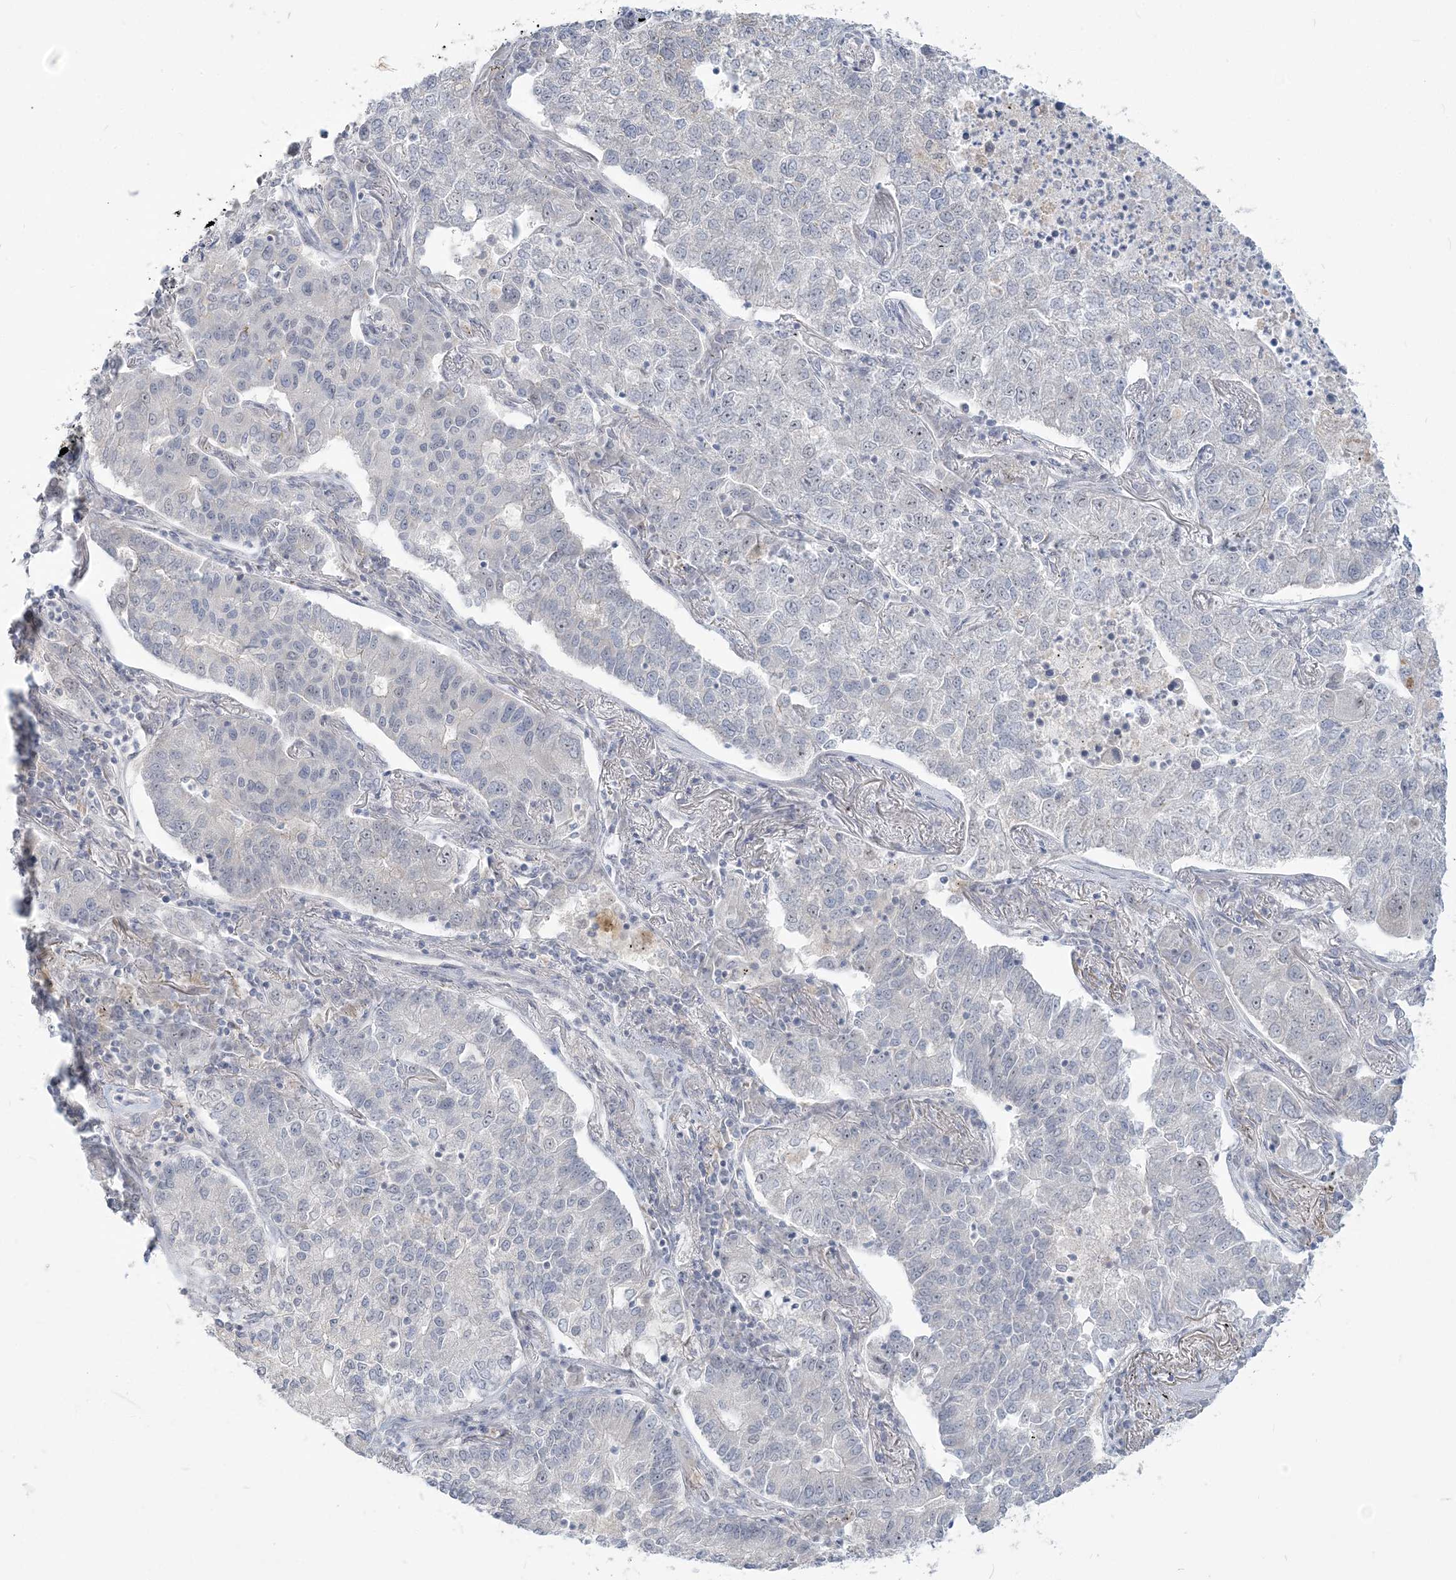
{"staining": {"intensity": "negative", "quantity": "none", "location": "none"}, "tissue": "lung cancer", "cell_type": "Tumor cells", "image_type": "cancer", "snomed": [{"axis": "morphology", "description": "Adenocarcinoma, NOS"}, {"axis": "topography", "description": "Lung"}], "caption": "A histopathology image of human lung adenocarcinoma is negative for staining in tumor cells.", "gene": "SDAD1", "patient": {"sex": "male", "age": 49}}